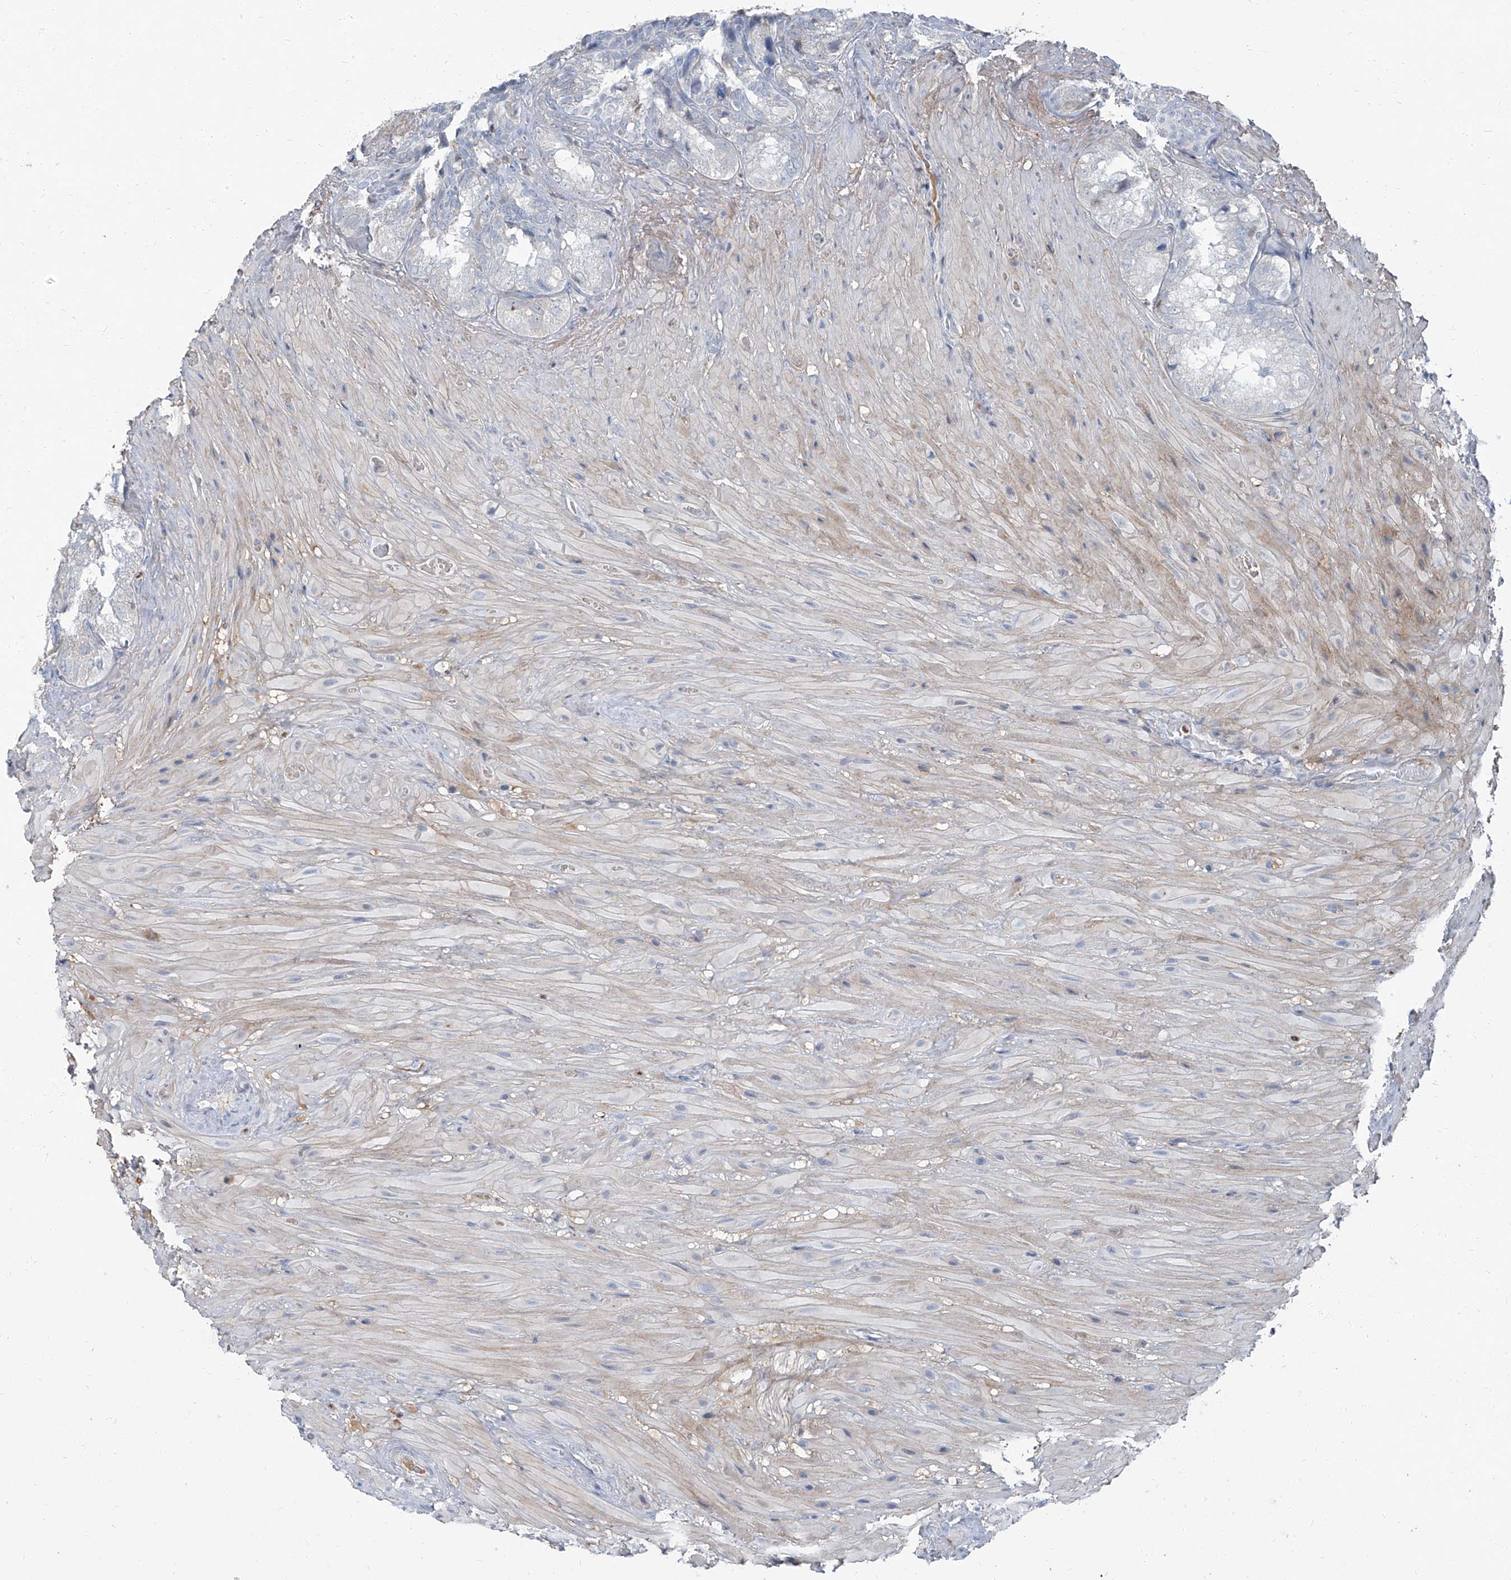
{"staining": {"intensity": "negative", "quantity": "none", "location": "none"}, "tissue": "seminal vesicle", "cell_type": "Glandular cells", "image_type": "normal", "snomed": [{"axis": "morphology", "description": "Normal tissue, NOS"}, {"axis": "topography", "description": "Seminal veicle"}, {"axis": "topography", "description": "Peripheral nerve tissue"}], "caption": "Immunohistochemistry histopathology image of unremarkable seminal vesicle: human seminal vesicle stained with DAB shows no significant protein positivity in glandular cells.", "gene": "HOXA3", "patient": {"sex": "male", "age": 63}}